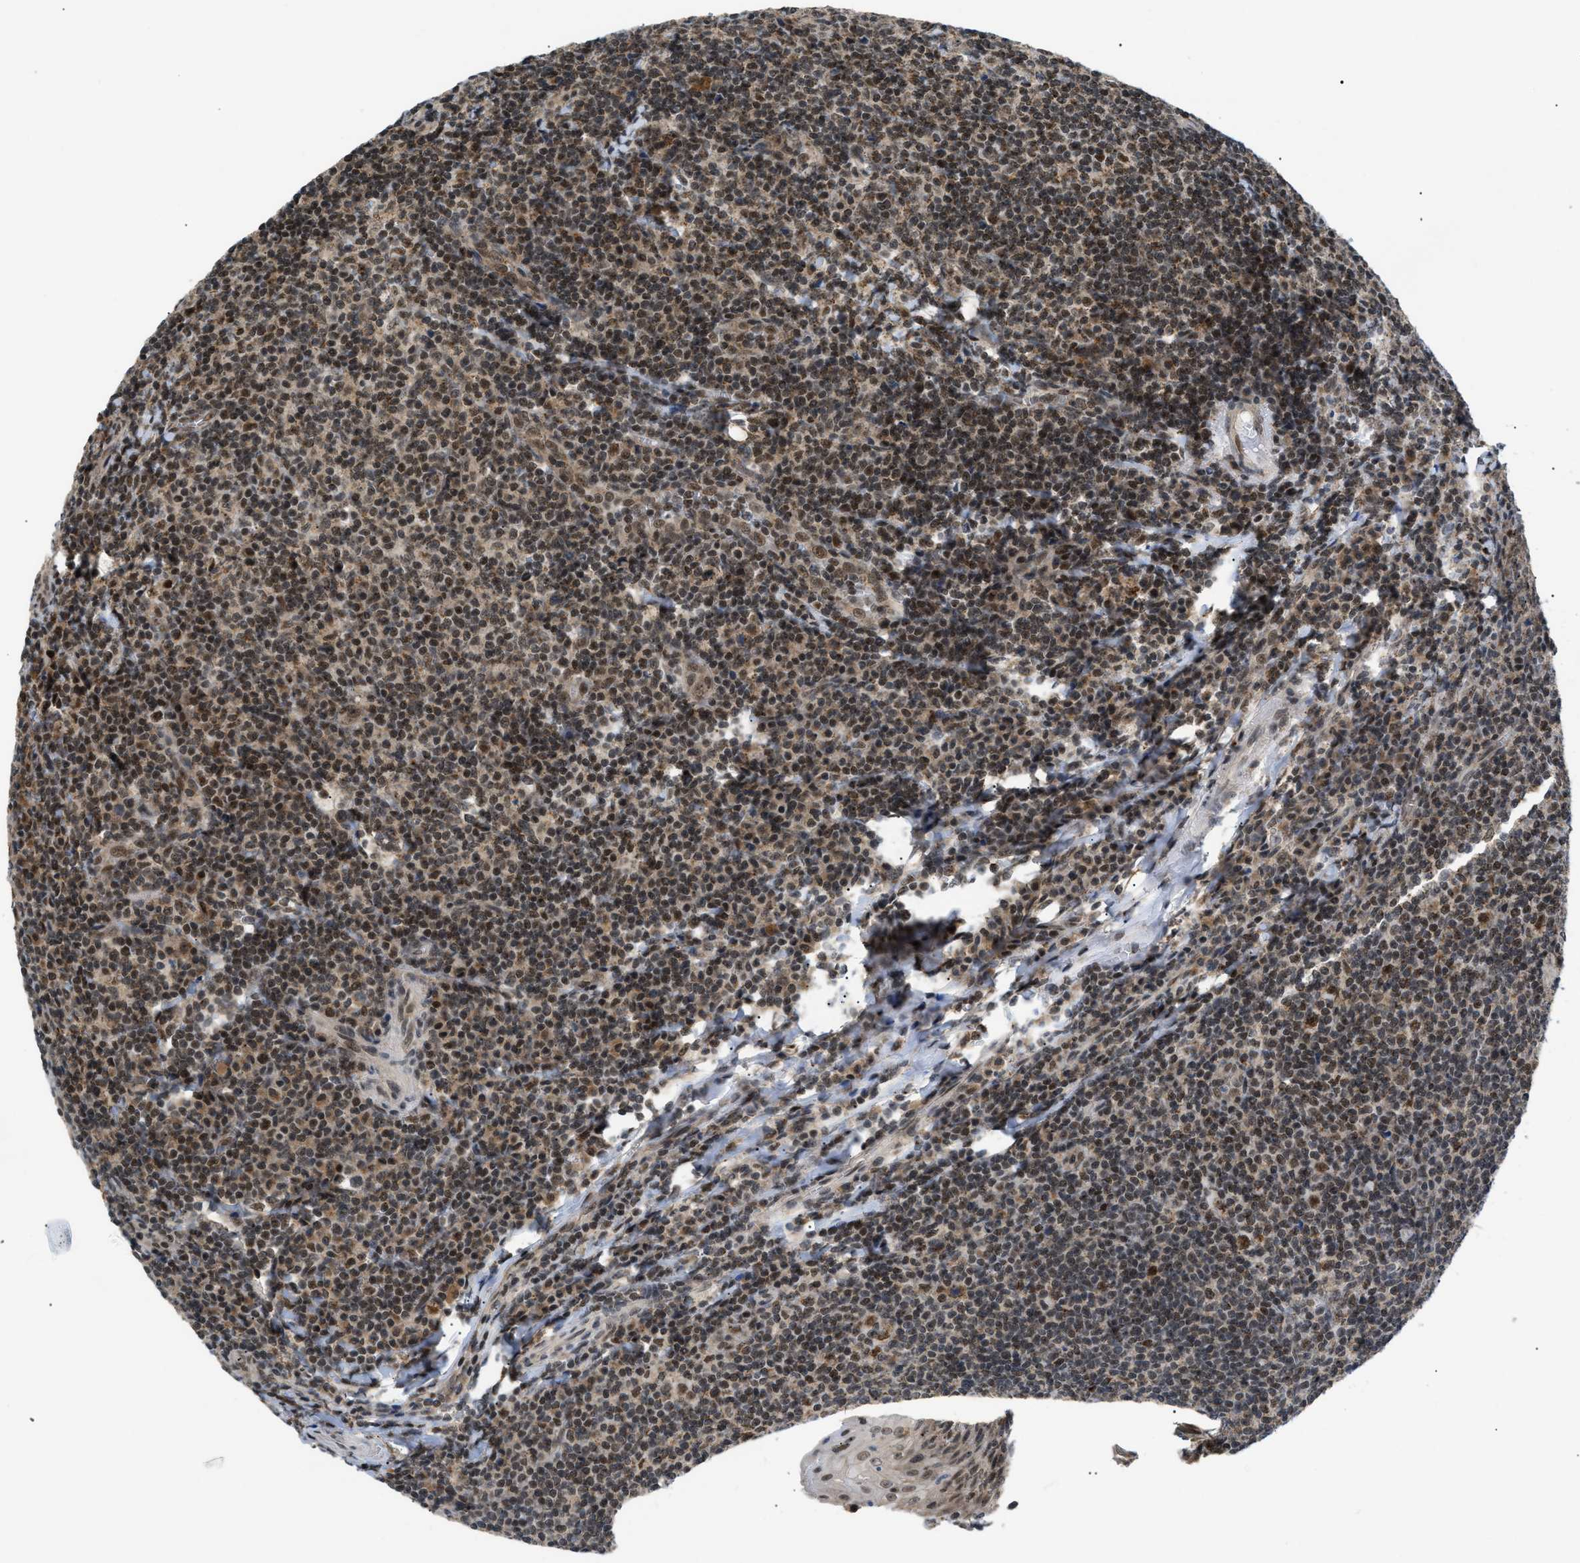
{"staining": {"intensity": "moderate", "quantity": "25%-75%", "location": "nuclear"}, "tissue": "tonsil", "cell_type": "Germinal center cells", "image_type": "normal", "snomed": [{"axis": "morphology", "description": "Normal tissue, NOS"}, {"axis": "topography", "description": "Tonsil"}], "caption": "Protein staining of normal tonsil exhibits moderate nuclear expression in approximately 25%-75% of germinal center cells.", "gene": "ZBTB11", "patient": {"sex": "male", "age": 37}}